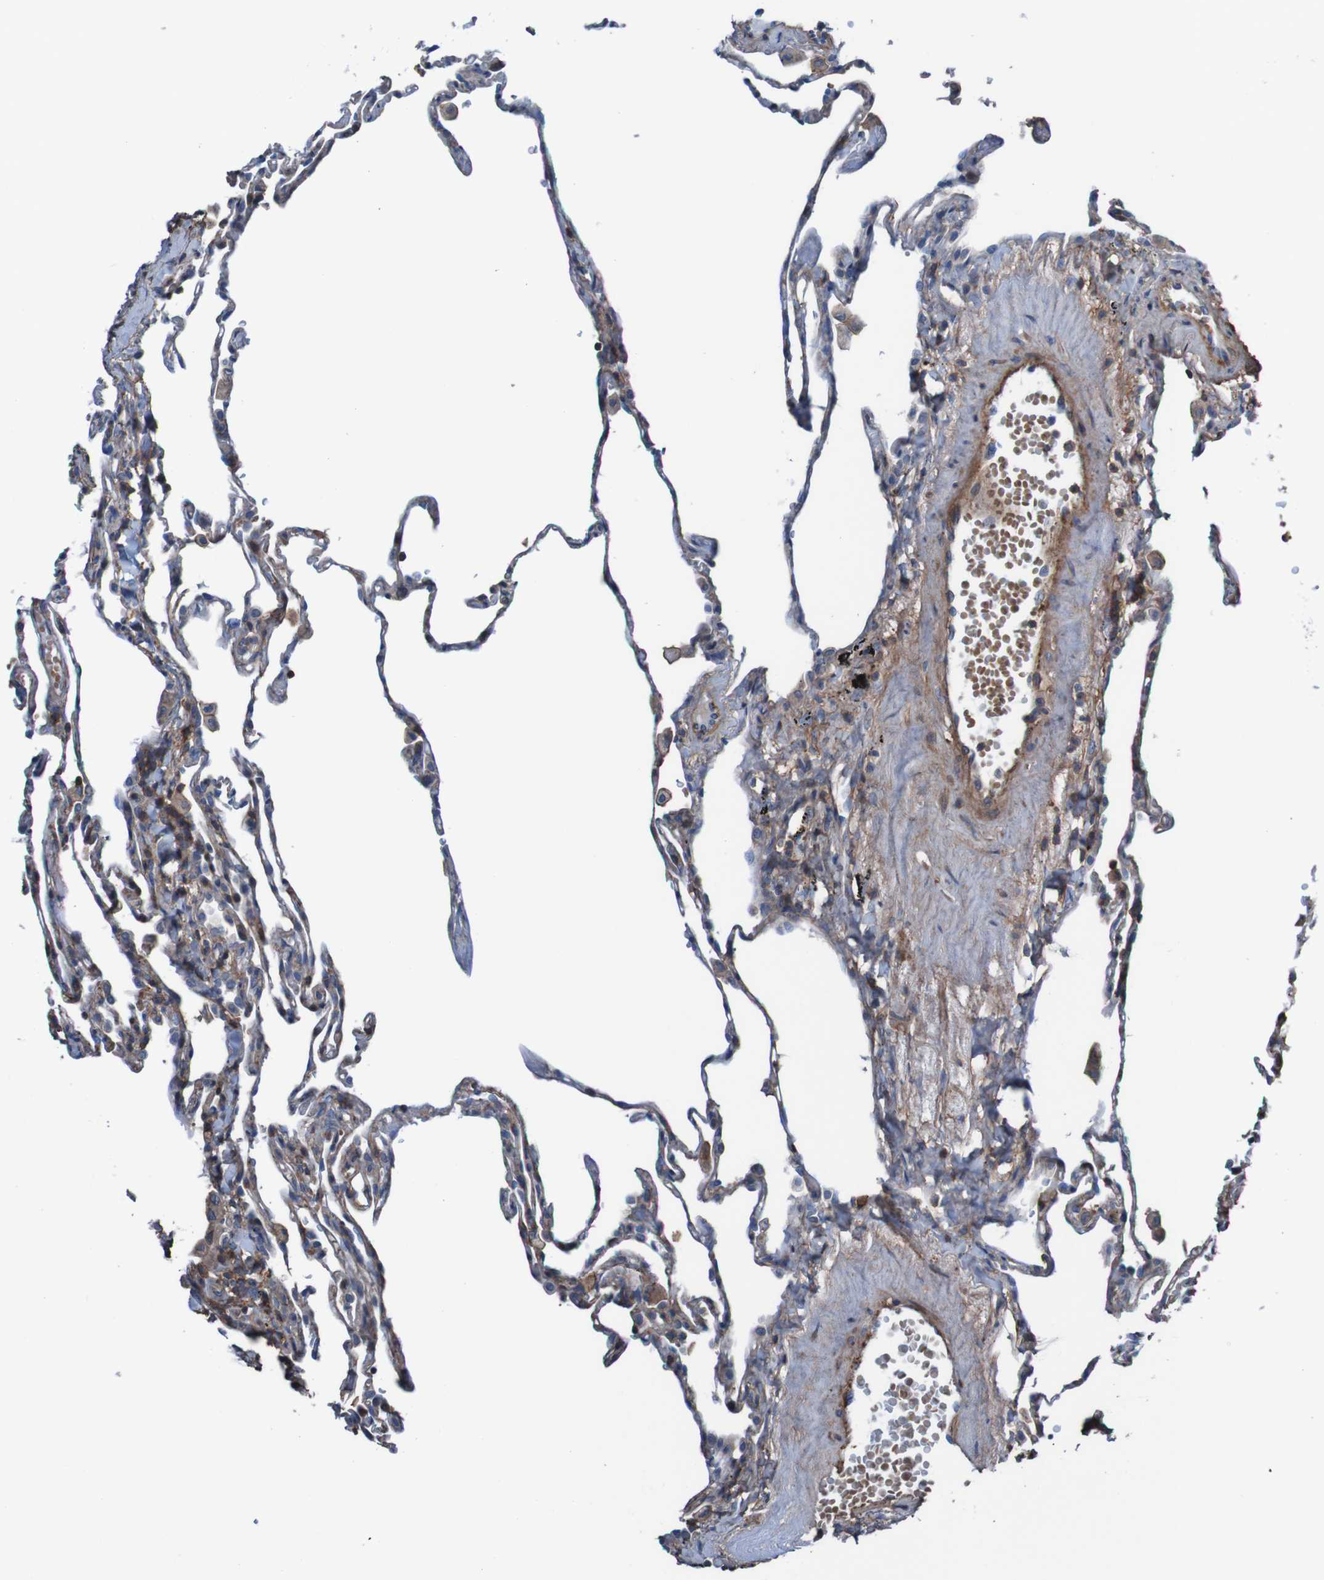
{"staining": {"intensity": "weak", "quantity": "25%-75%", "location": "cytoplasmic/membranous"}, "tissue": "lung", "cell_type": "Alveolar cells", "image_type": "normal", "snomed": [{"axis": "morphology", "description": "Normal tissue, NOS"}, {"axis": "topography", "description": "Lung"}], "caption": "This image demonstrates immunohistochemistry staining of normal human lung, with low weak cytoplasmic/membranous positivity in about 25%-75% of alveolar cells.", "gene": "PDGFB", "patient": {"sex": "male", "age": 59}}